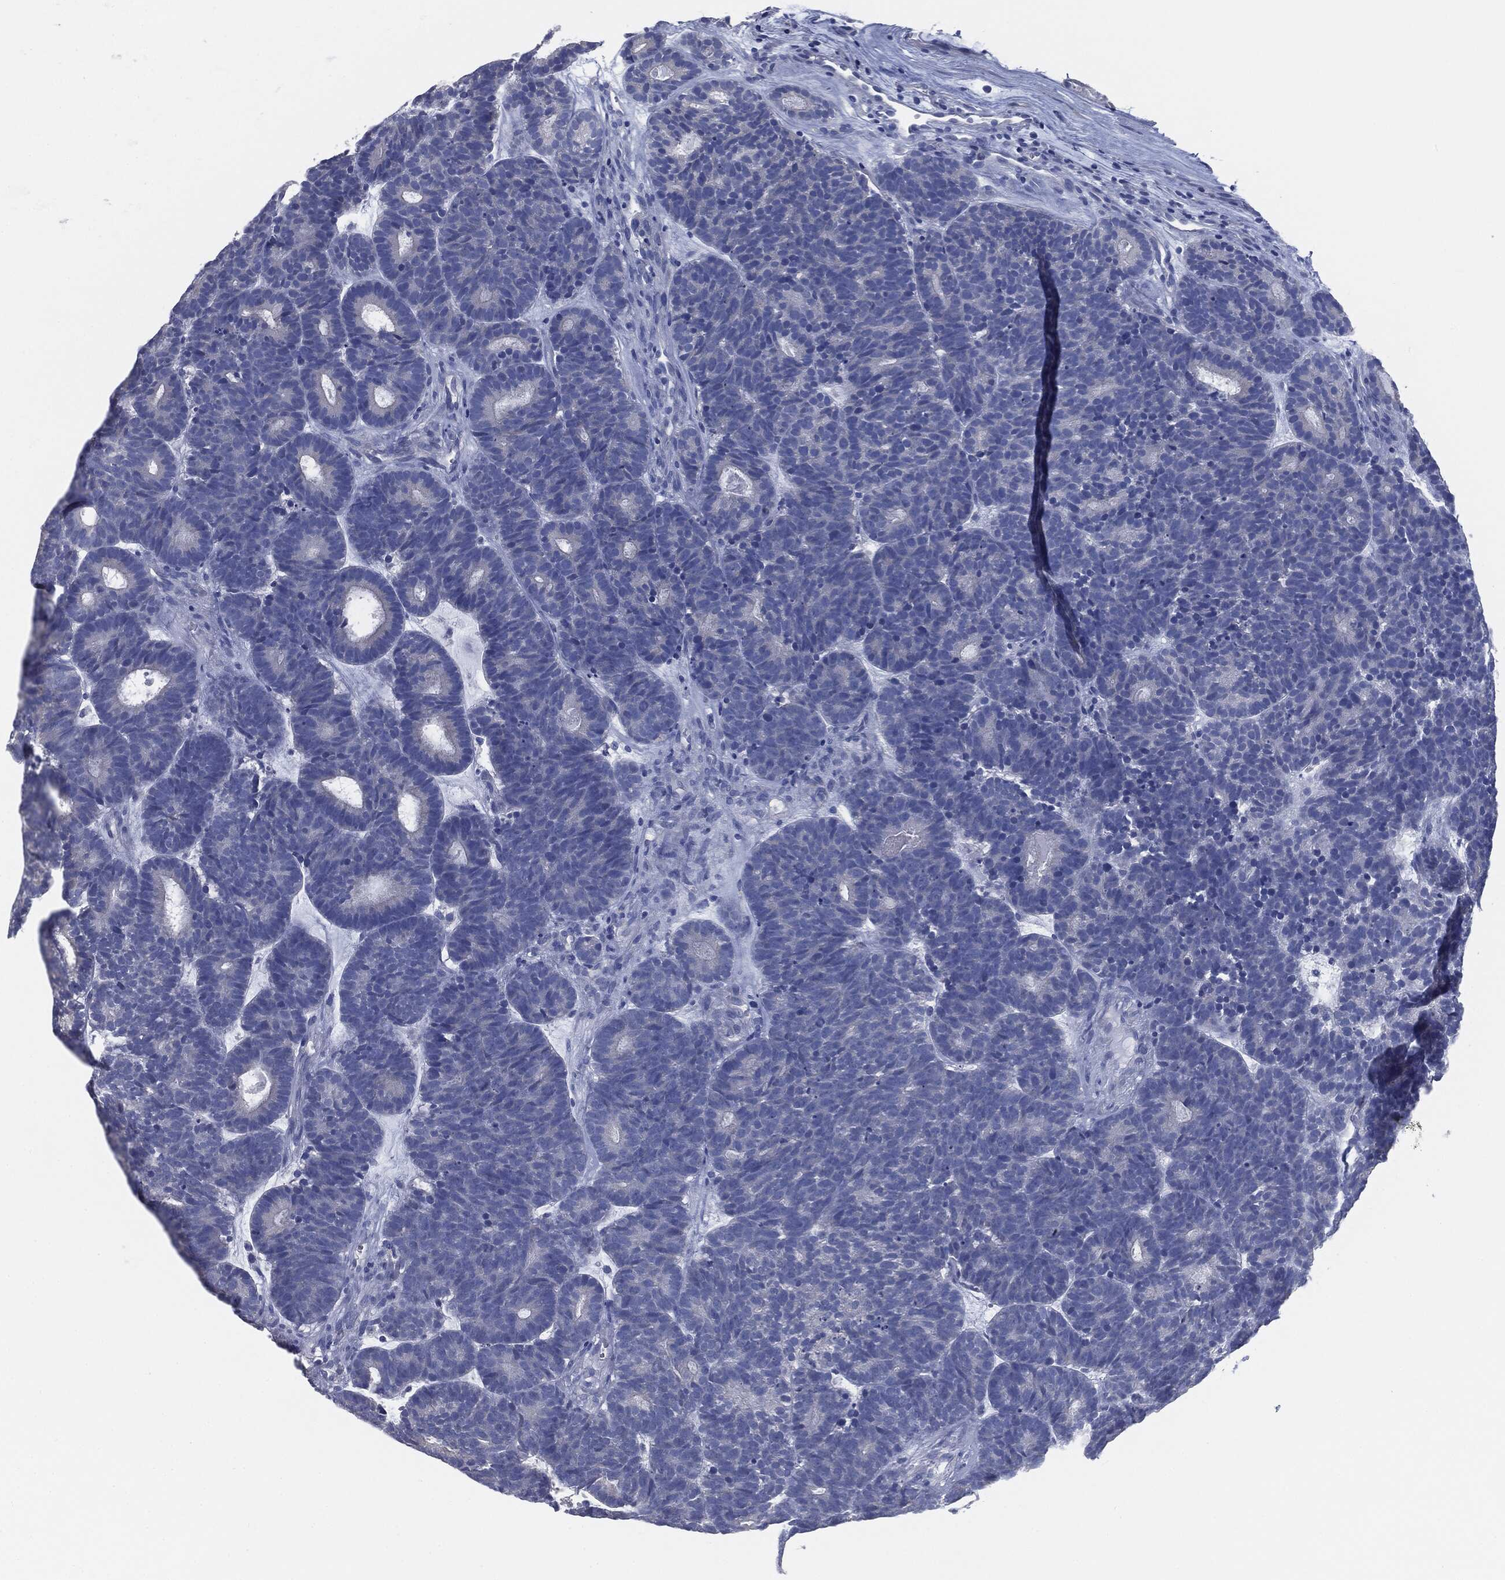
{"staining": {"intensity": "negative", "quantity": "none", "location": "none"}, "tissue": "head and neck cancer", "cell_type": "Tumor cells", "image_type": "cancer", "snomed": [{"axis": "morphology", "description": "Adenocarcinoma, NOS"}, {"axis": "topography", "description": "Head-Neck"}], "caption": "This is an IHC image of human head and neck cancer (adenocarcinoma). There is no staining in tumor cells.", "gene": "CAV3", "patient": {"sex": "female", "age": 81}}